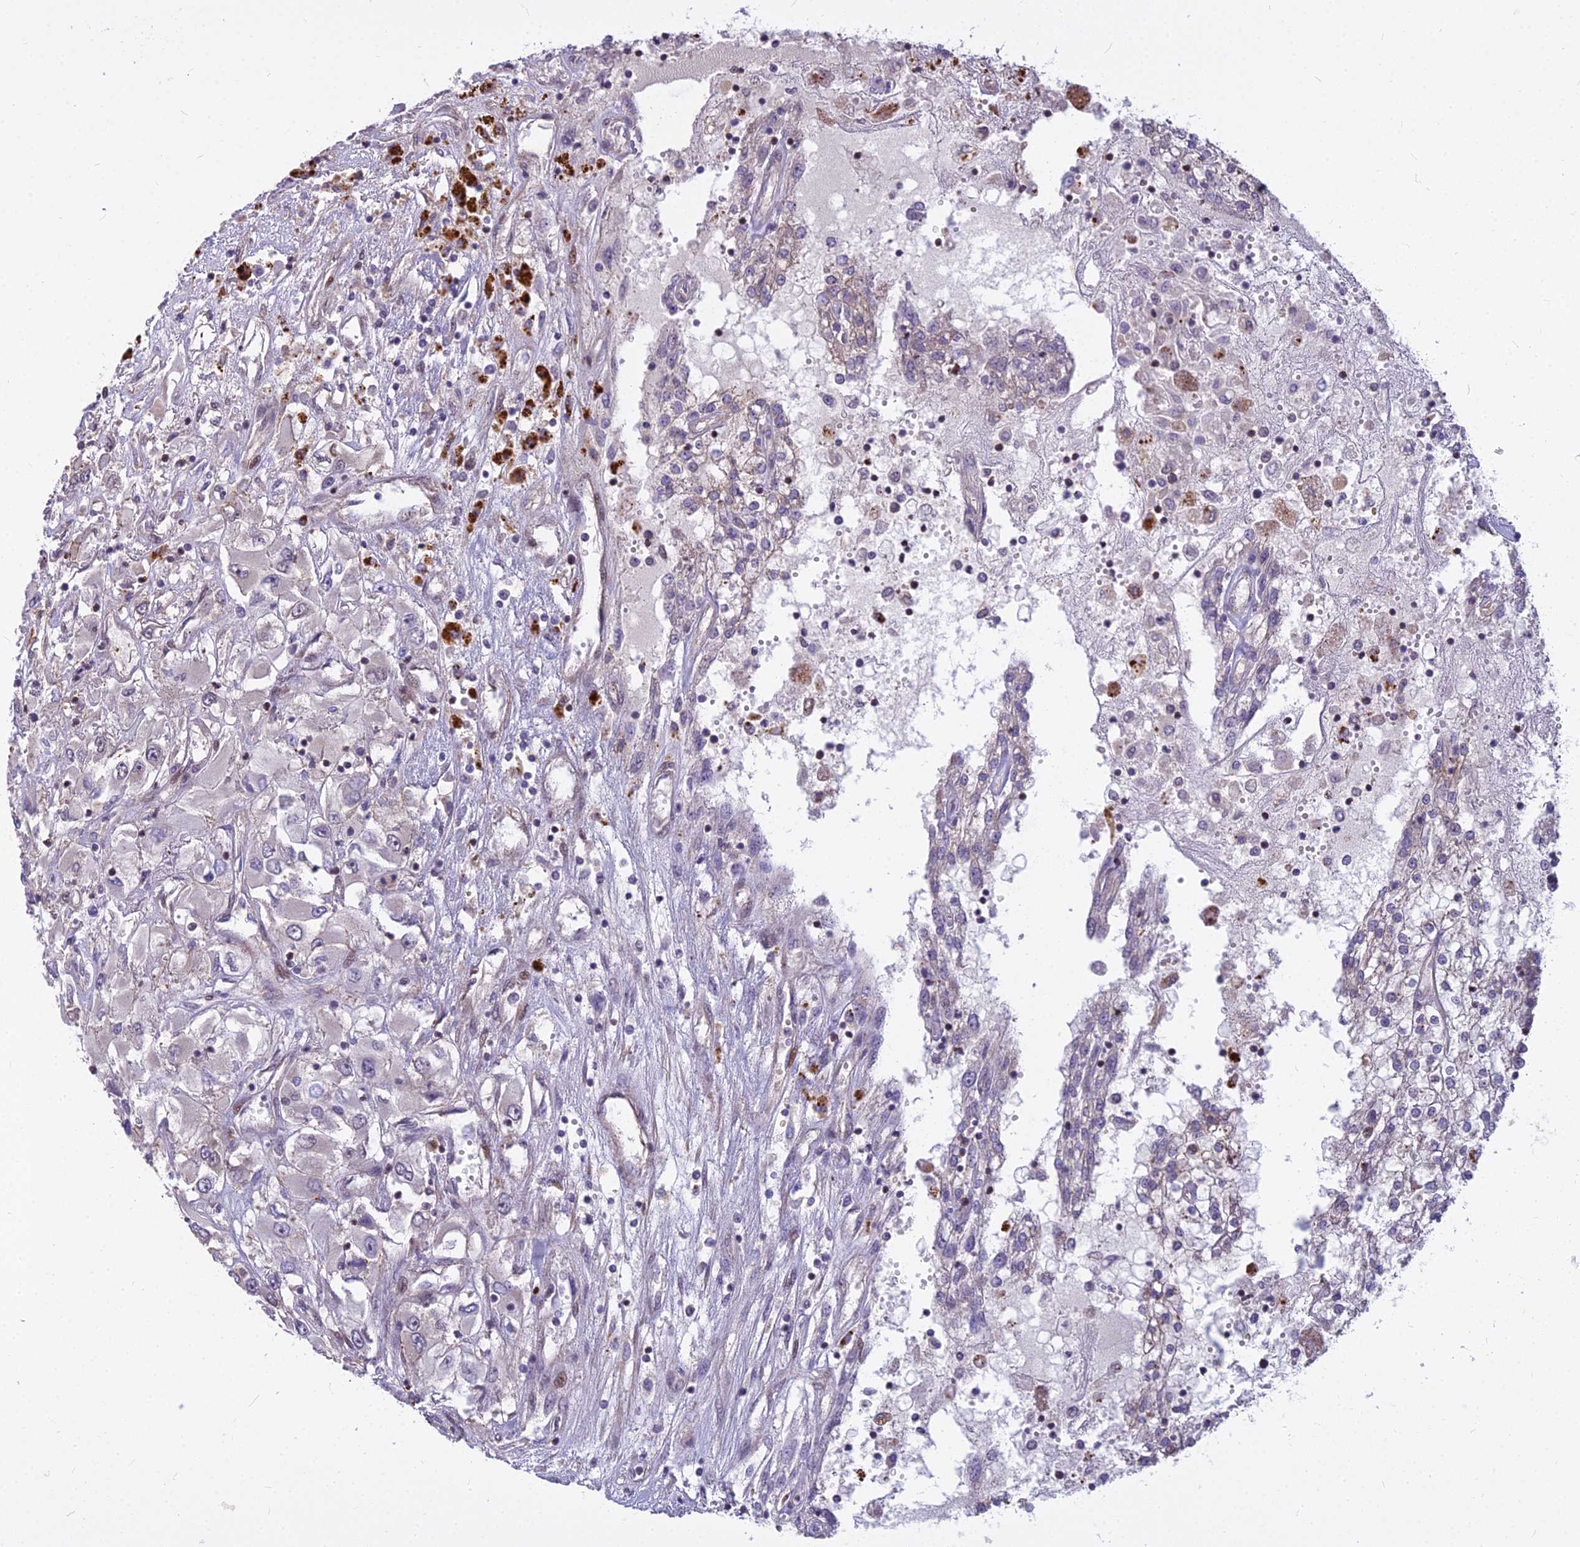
{"staining": {"intensity": "negative", "quantity": "none", "location": "none"}, "tissue": "renal cancer", "cell_type": "Tumor cells", "image_type": "cancer", "snomed": [{"axis": "morphology", "description": "Adenocarcinoma, NOS"}, {"axis": "topography", "description": "Kidney"}], "caption": "Tumor cells show no significant protein positivity in renal adenocarcinoma.", "gene": "GLYATL3", "patient": {"sex": "female", "age": 52}}